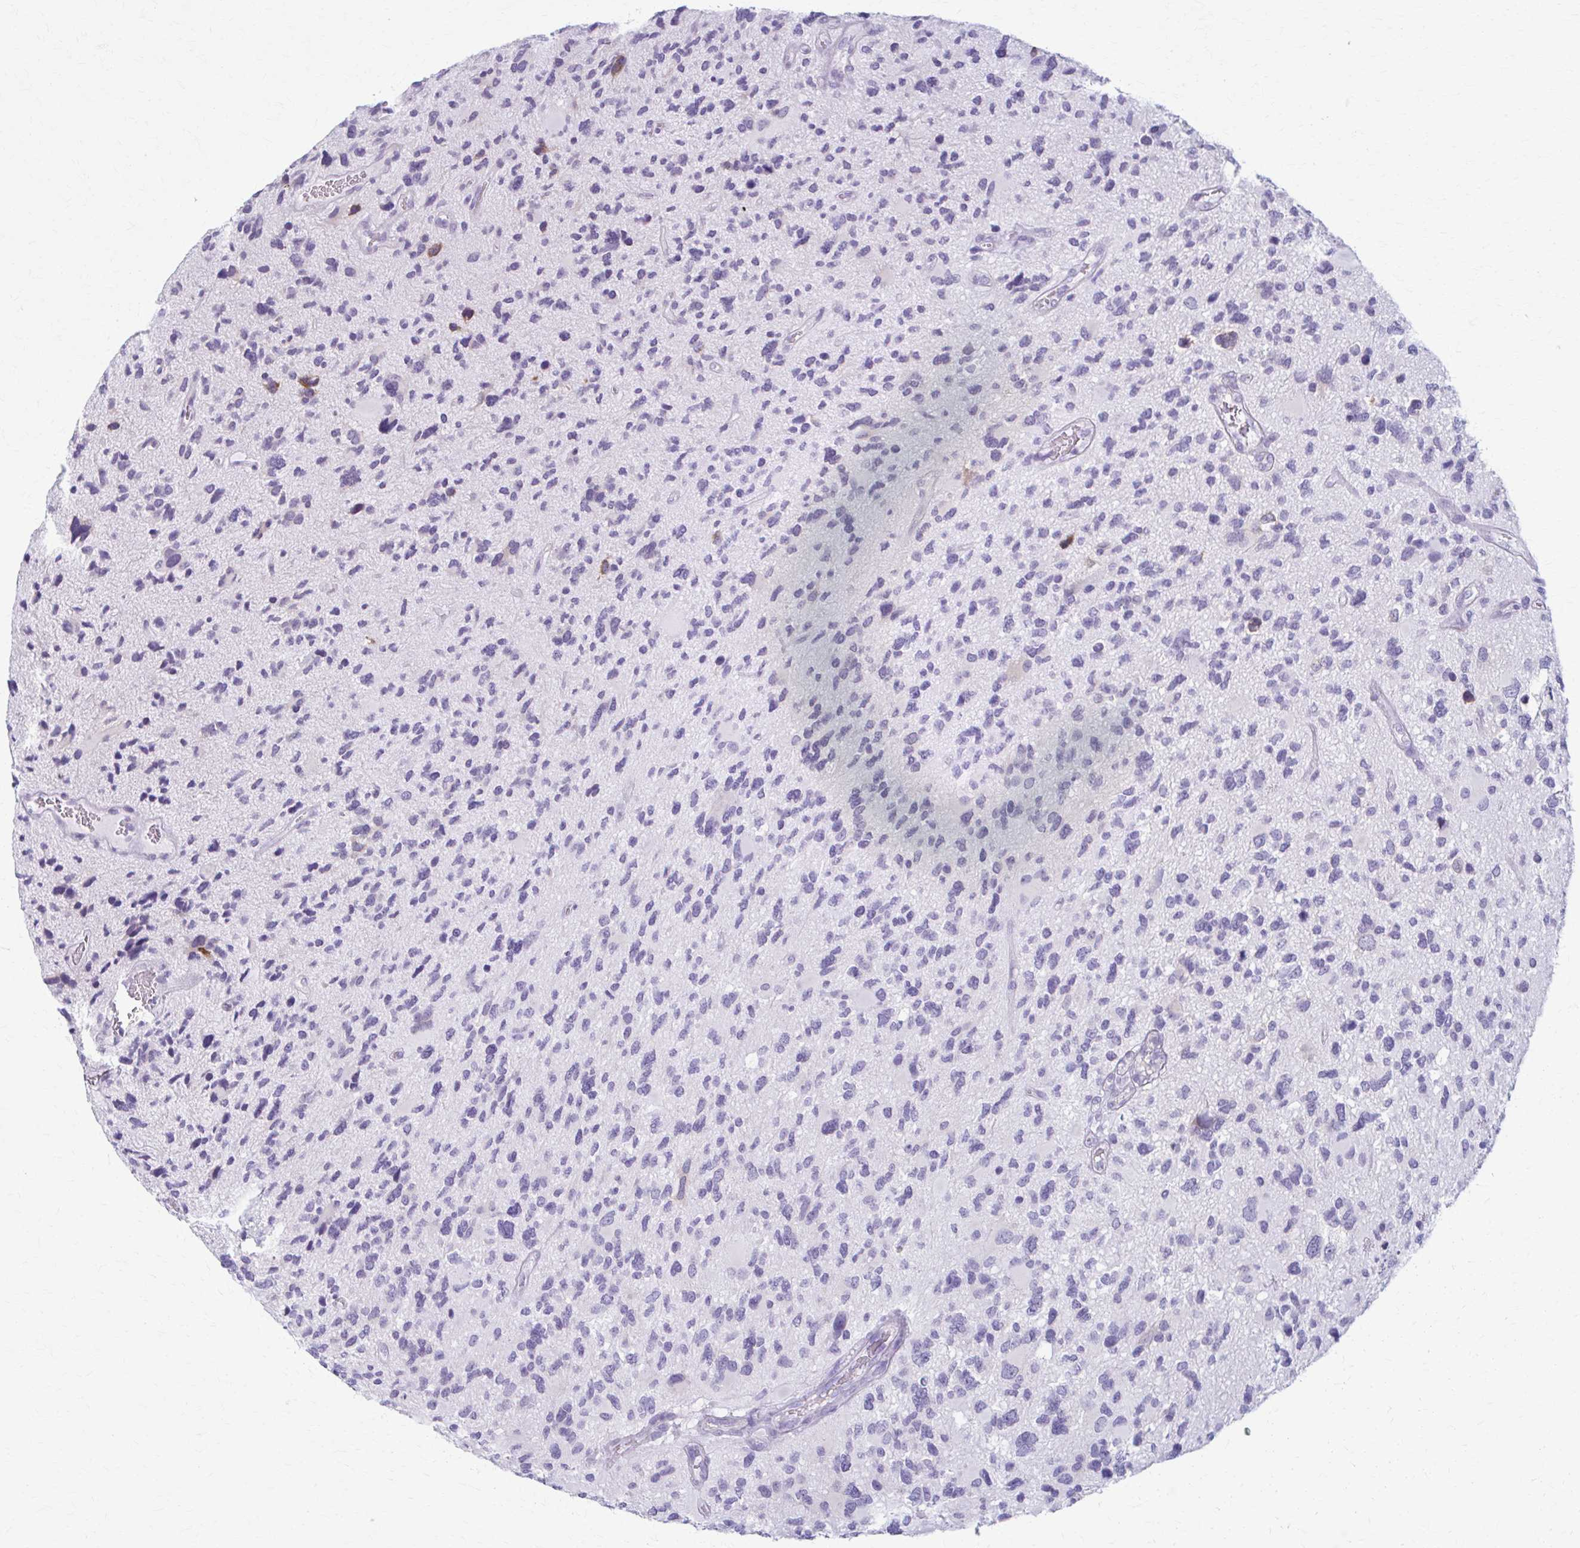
{"staining": {"intensity": "negative", "quantity": "none", "location": "none"}, "tissue": "glioma", "cell_type": "Tumor cells", "image_type": "cancer", "snomed": [{"axis": "morphology", "description": "Glioma, malignant, High grade"}, {"axis": "topography", "description": "Brain"}], "caption": "Photomicrograph shows no protein expression in tumor cells of high-grade glioma (malignant) tissue.", "gene": "PRKRA", "patient": {"sex": "female", "age": 11}}